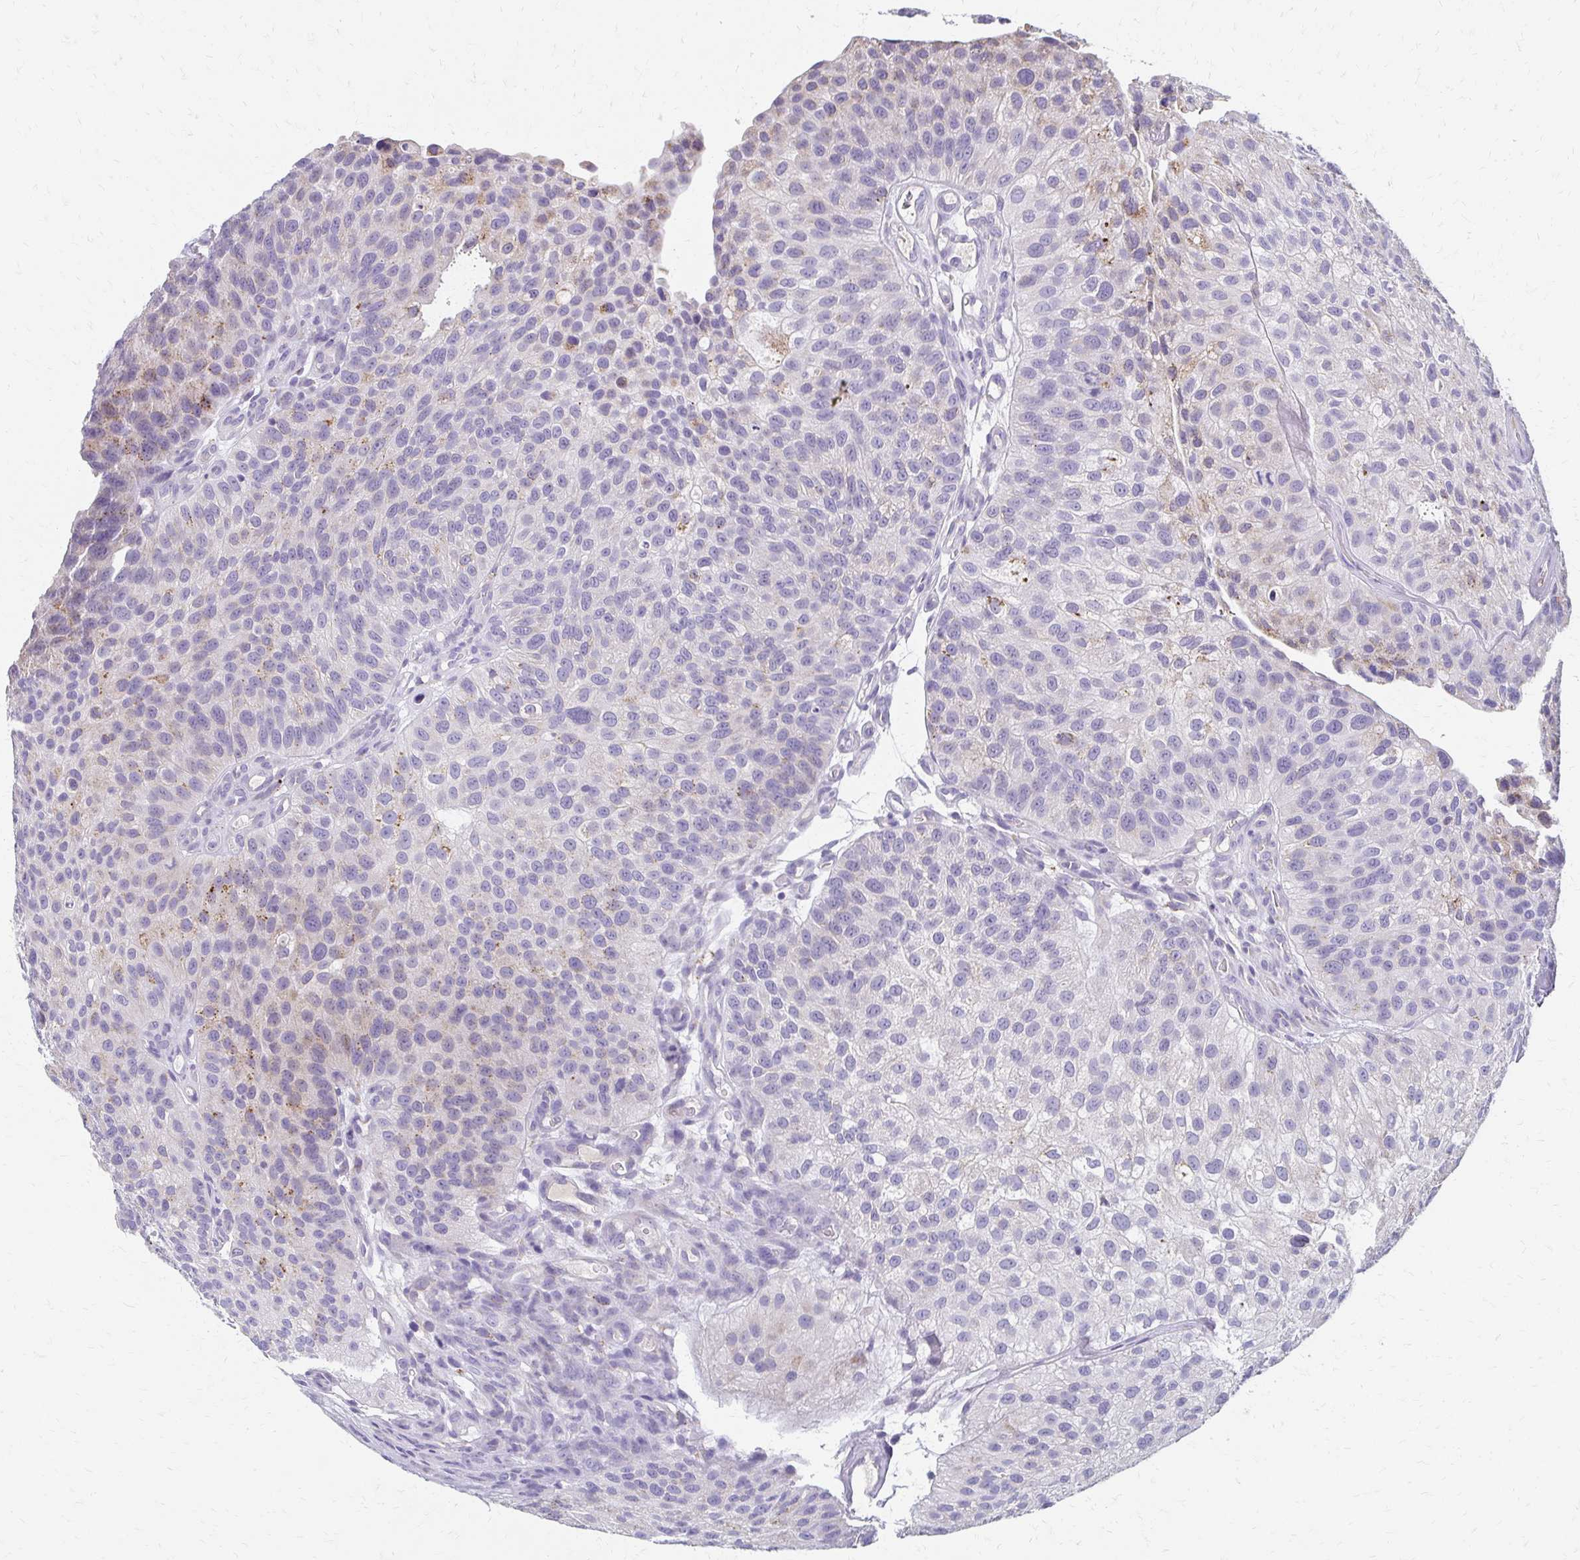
{"staining": {"intensity": "moderate", "quantity": "<25%", "location": "cytoplasmic/membranous"}, "tissue": "urothelial cancer", "cell_type": "Tumor cells", "image_type": "cancer", "snomed": [{"axis": "morphology", "description": "Urothelial carcinoma, NOS"}, {"axis": "topography", "description": "Urinary bladder"}], "caption": "Urothelial cancer tissue reveals moderate cytoplasmic/membranous expression in approximately <25% of tumor cells, visualized by immunohistochemistry. The staining is performed using DAB brown chromogen to label protein expression. The nuclei are counter-stained blue using hematoxylin.", "gene": "BBS12", "patient": {"sex": "male", "age": 87}}